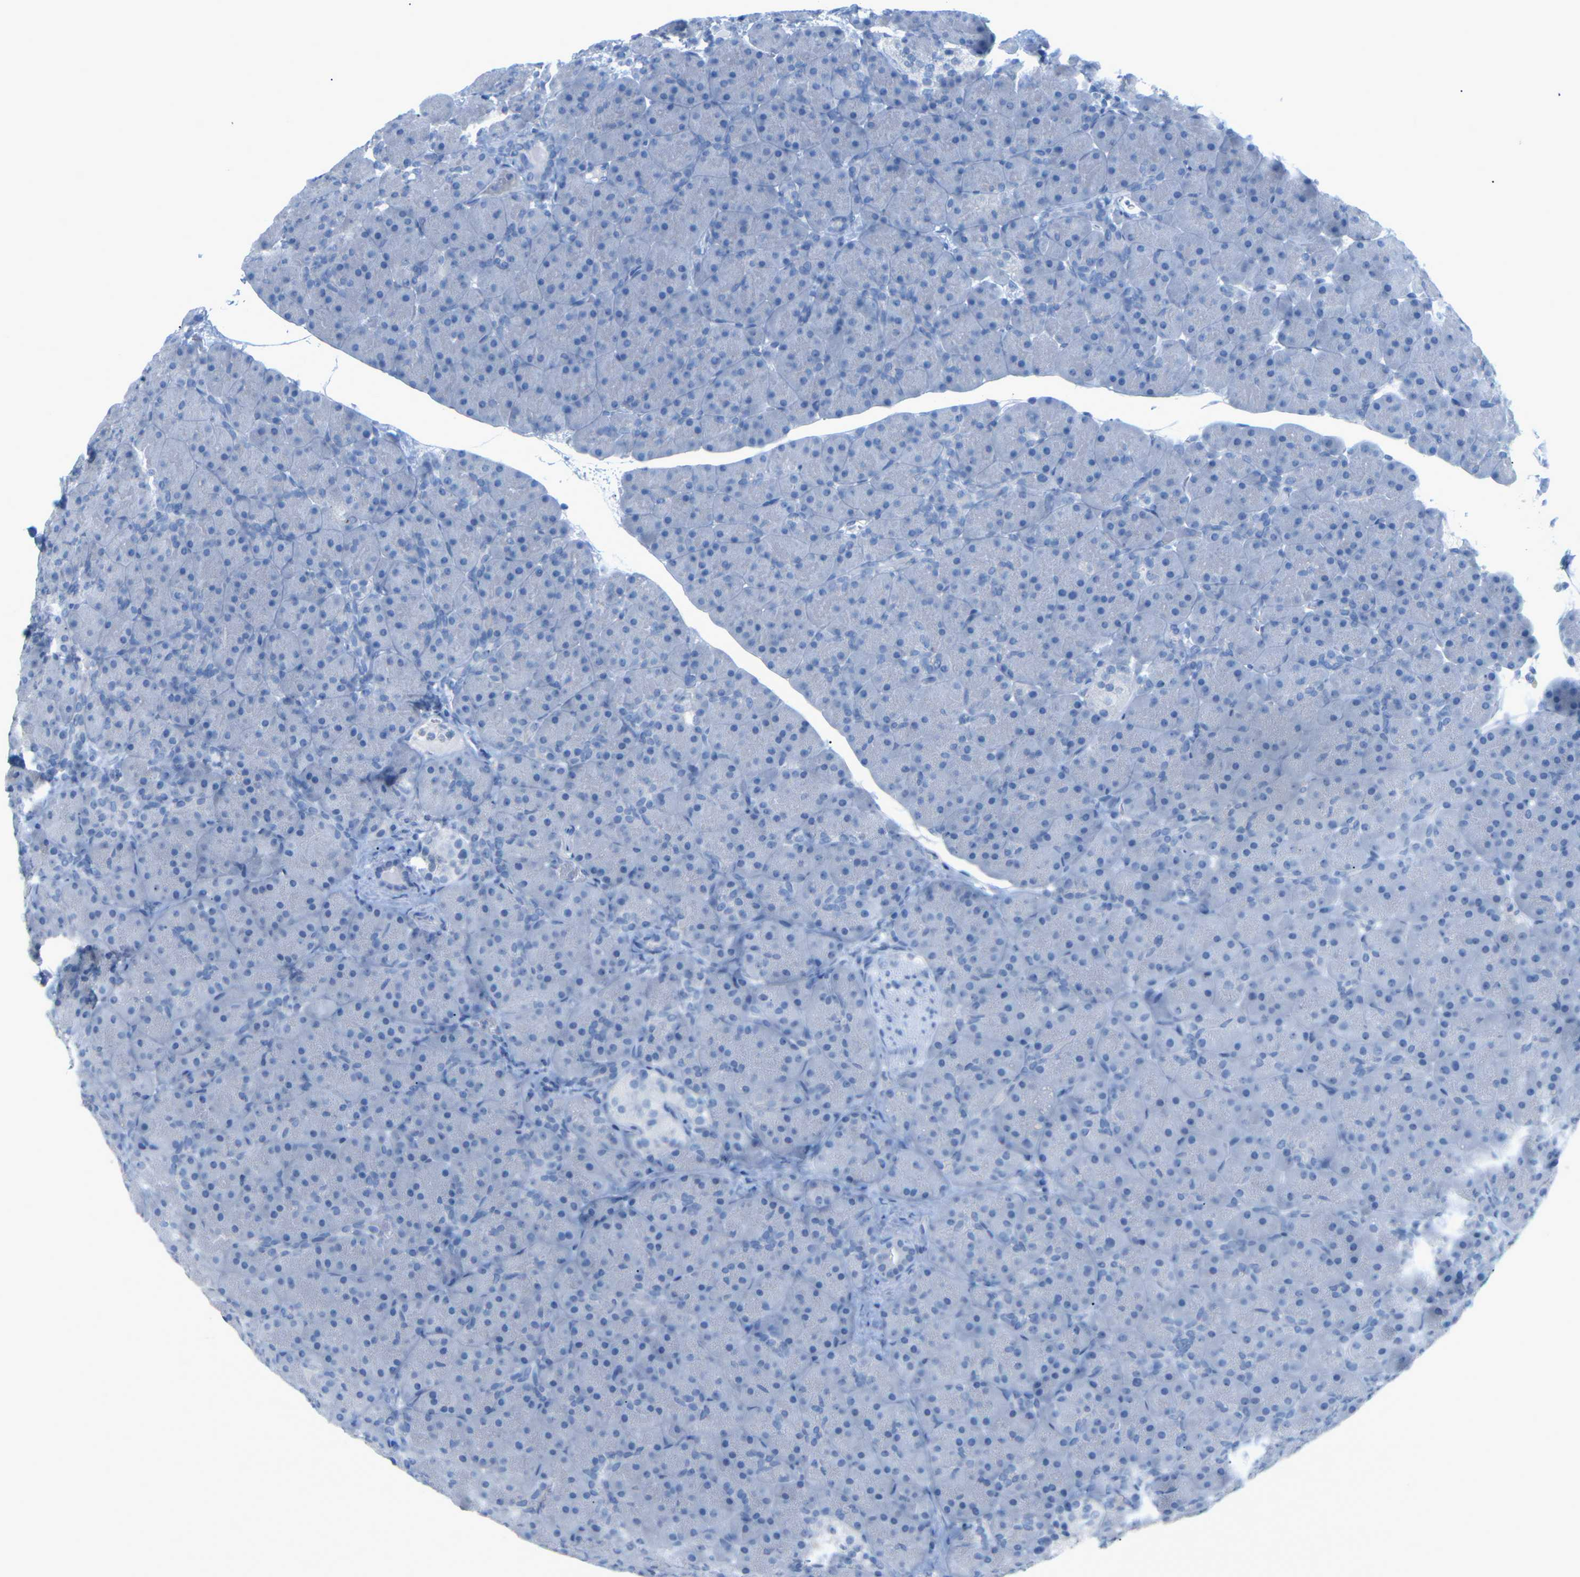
{"staining": {"intensity": "negative", "quantity": "none", "location": "none"}, "tissue": "pancreas", "cell_type": "Exocrine glandular cells", "image_type": "normal", "snomed": [{"axis": "morphology", "description": "Normal tissue, NOS"}, {"axis": "topography", "description": "Pancreas"}], "caption": "Immunohistochemistry (IHC) photomicrograph of unremarkable human pancreas stained for a protein (brown), which exhibits no staining in exocrine glandular cells. (DAB IHC with hematoxylin counter stain).", "gene": "HBG2", "patient": {"sex": "male", "age": 66}}